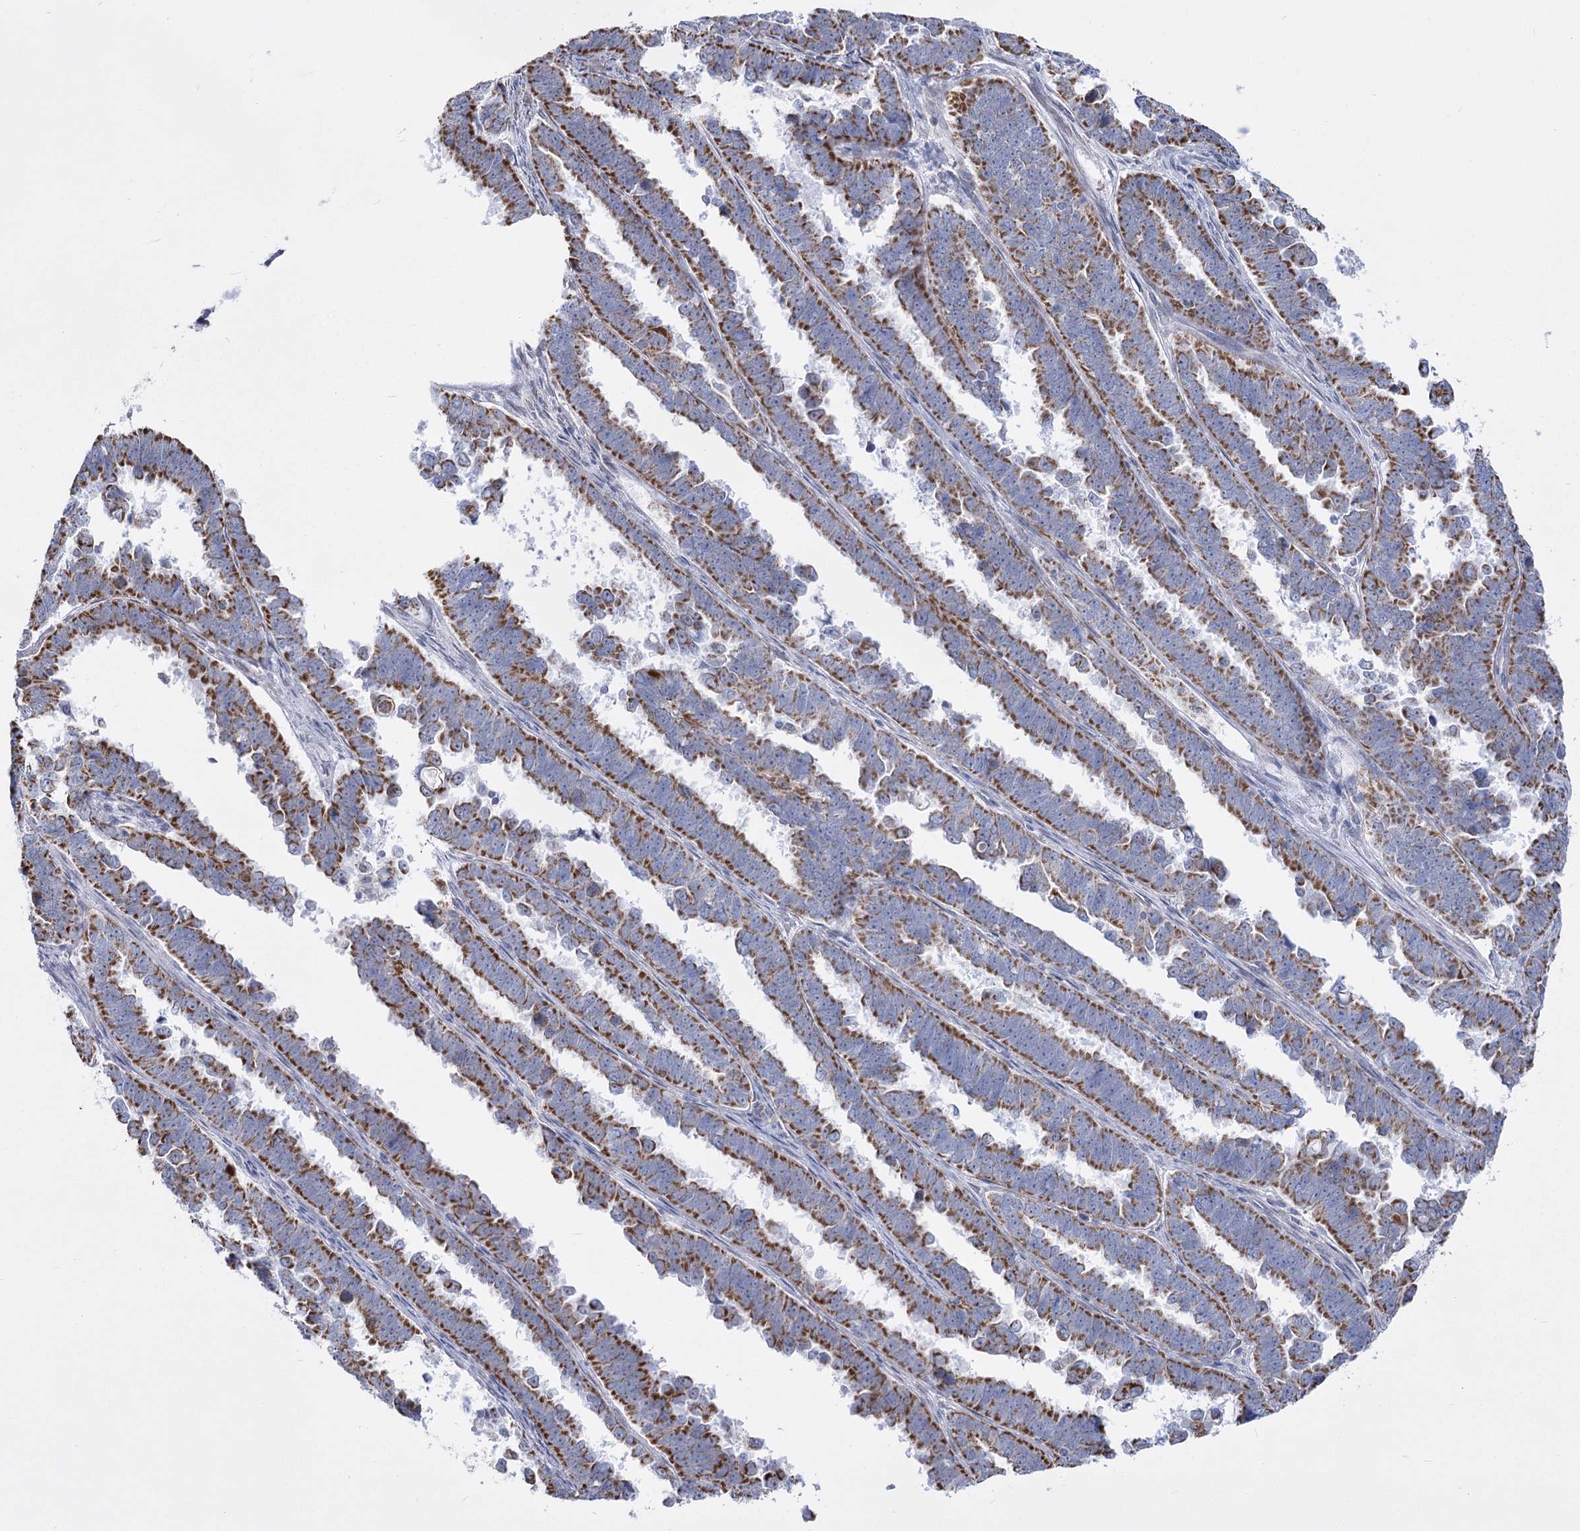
{"staining": {"intensity": "strong", "quantity": ">75%", "location": "cytoplasmic/membranous"}, "tissue": "endometrial cancer", "cell_type": "Tumor cells", "image_type": "cancer", "snomed": [{"axis": "morphology", "description": "Adenocarcinoma, NOS"}, {"axis": "topography", "description": "Endometrium"}], "caption": "A micrograph showing strong cytoplasmic/membranous staining in approximately >75% of tumor cells in endometrial cancer, as visualized by brown immunohistochemical staining.", "gene": "PDHB", "patient": {"sex": "female", "age": 75}}